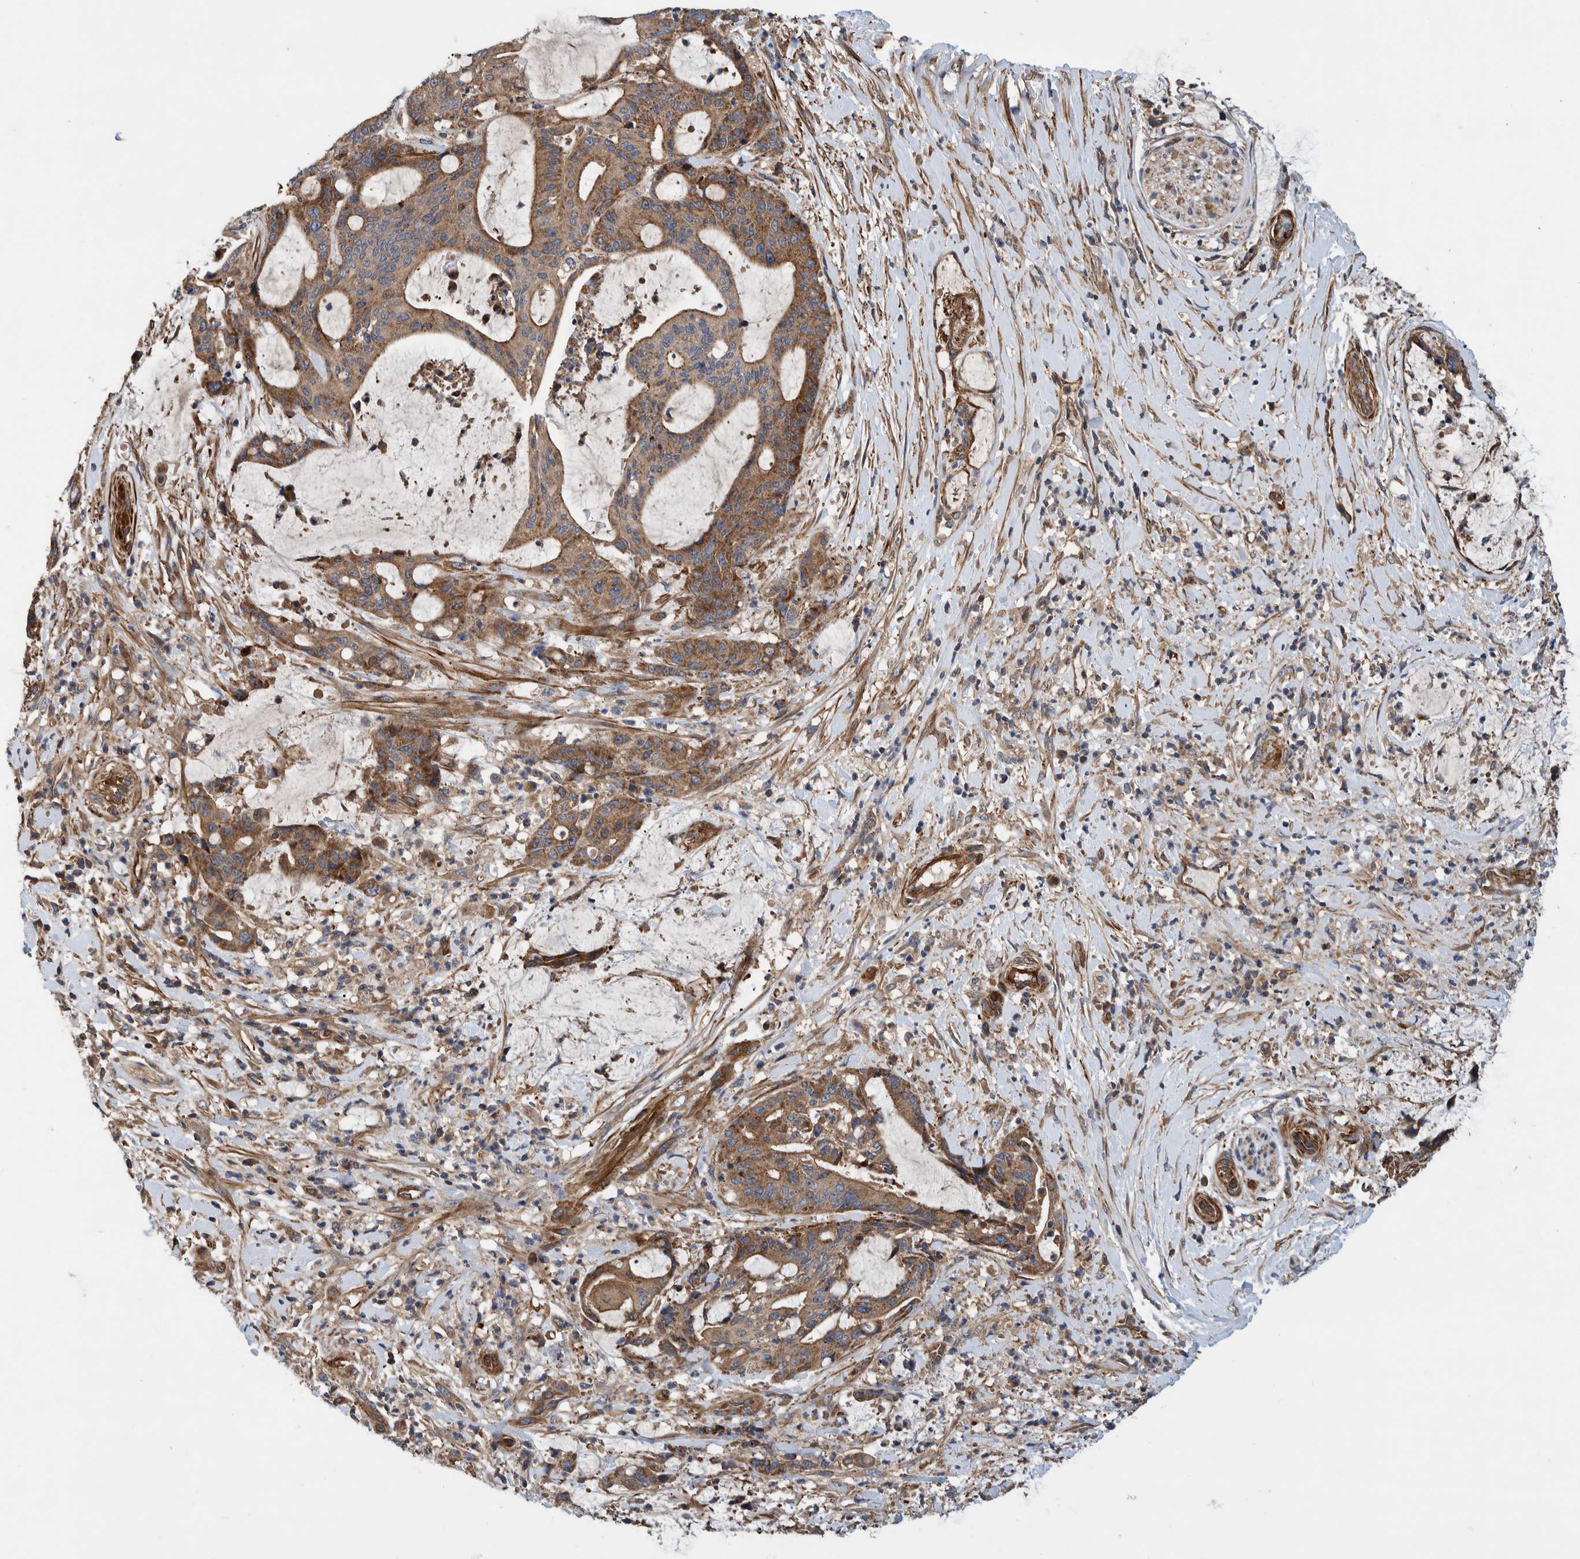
{"staining": {"intensity": "strong", "quantity": ">75%", "location": "cytoplasmic/membranous"}, "tissue": "liver cancer", "cell_type": "Tumor cells", "image_type": "cancer", "snomed": [{"axis": "morphology", "description": "Normal tissue, NOS"}, {"axis": "morphology", "description": "Cholangiocarcinoma"}, {"axis": "topography", "description": "Liver"}, {"axis": "topography", "description": "Peripheral nerve tissue"}], "caption": "Immunohistochemistry (DAB (3,3'-diaminobenzidine)) staining of human liver cholangiocarcinoma exhibits strong cytoplasmic/membranous protein positivity in about >75% of tumor cells.", "gene": "GRPEL2", "patient": {"sex": "female", "age": 73}}